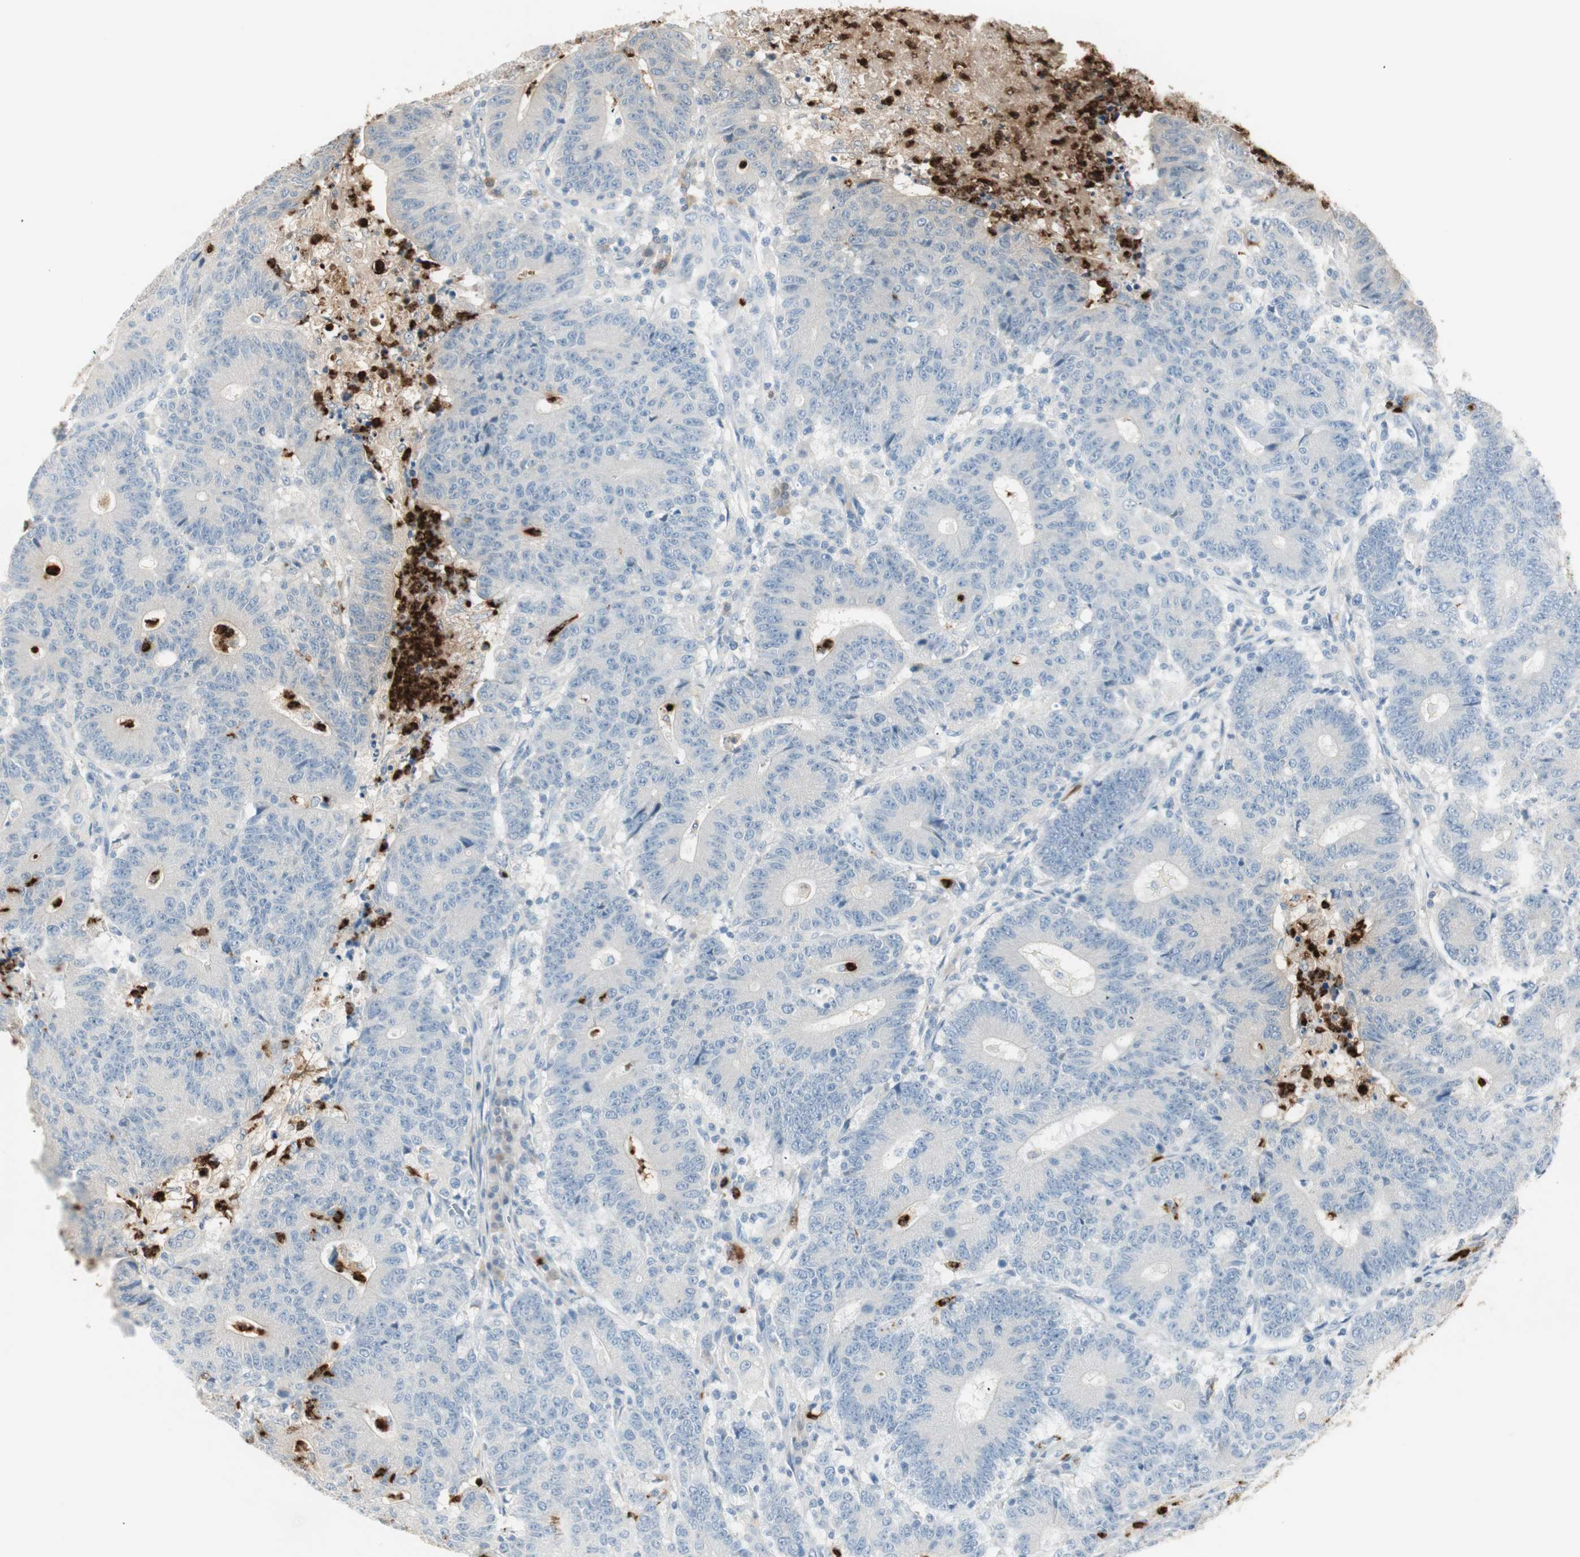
{"staining": {"intensity": "negative", "quantity": "none", "location": "none"}, "tissue": "colorectal cancer", "cell_type": "Tumor cells", "image_type": "cancer", "snomed": [{"axis": "morphology", "description": "Normal tissue, NOS"}, {"axis": "morphology", "description": "Adenocarcinoma, NOS"}, {"axis": "topography", "description": "Colon"}], "caption": "DAB (3,3'-diaminobenzidine) immunohistochemical staining of human colorectal cancer exhibits no significant staining in tumor cells.", "gene": "PRTN3", "patient": {"sex": "female", "age": 75}}